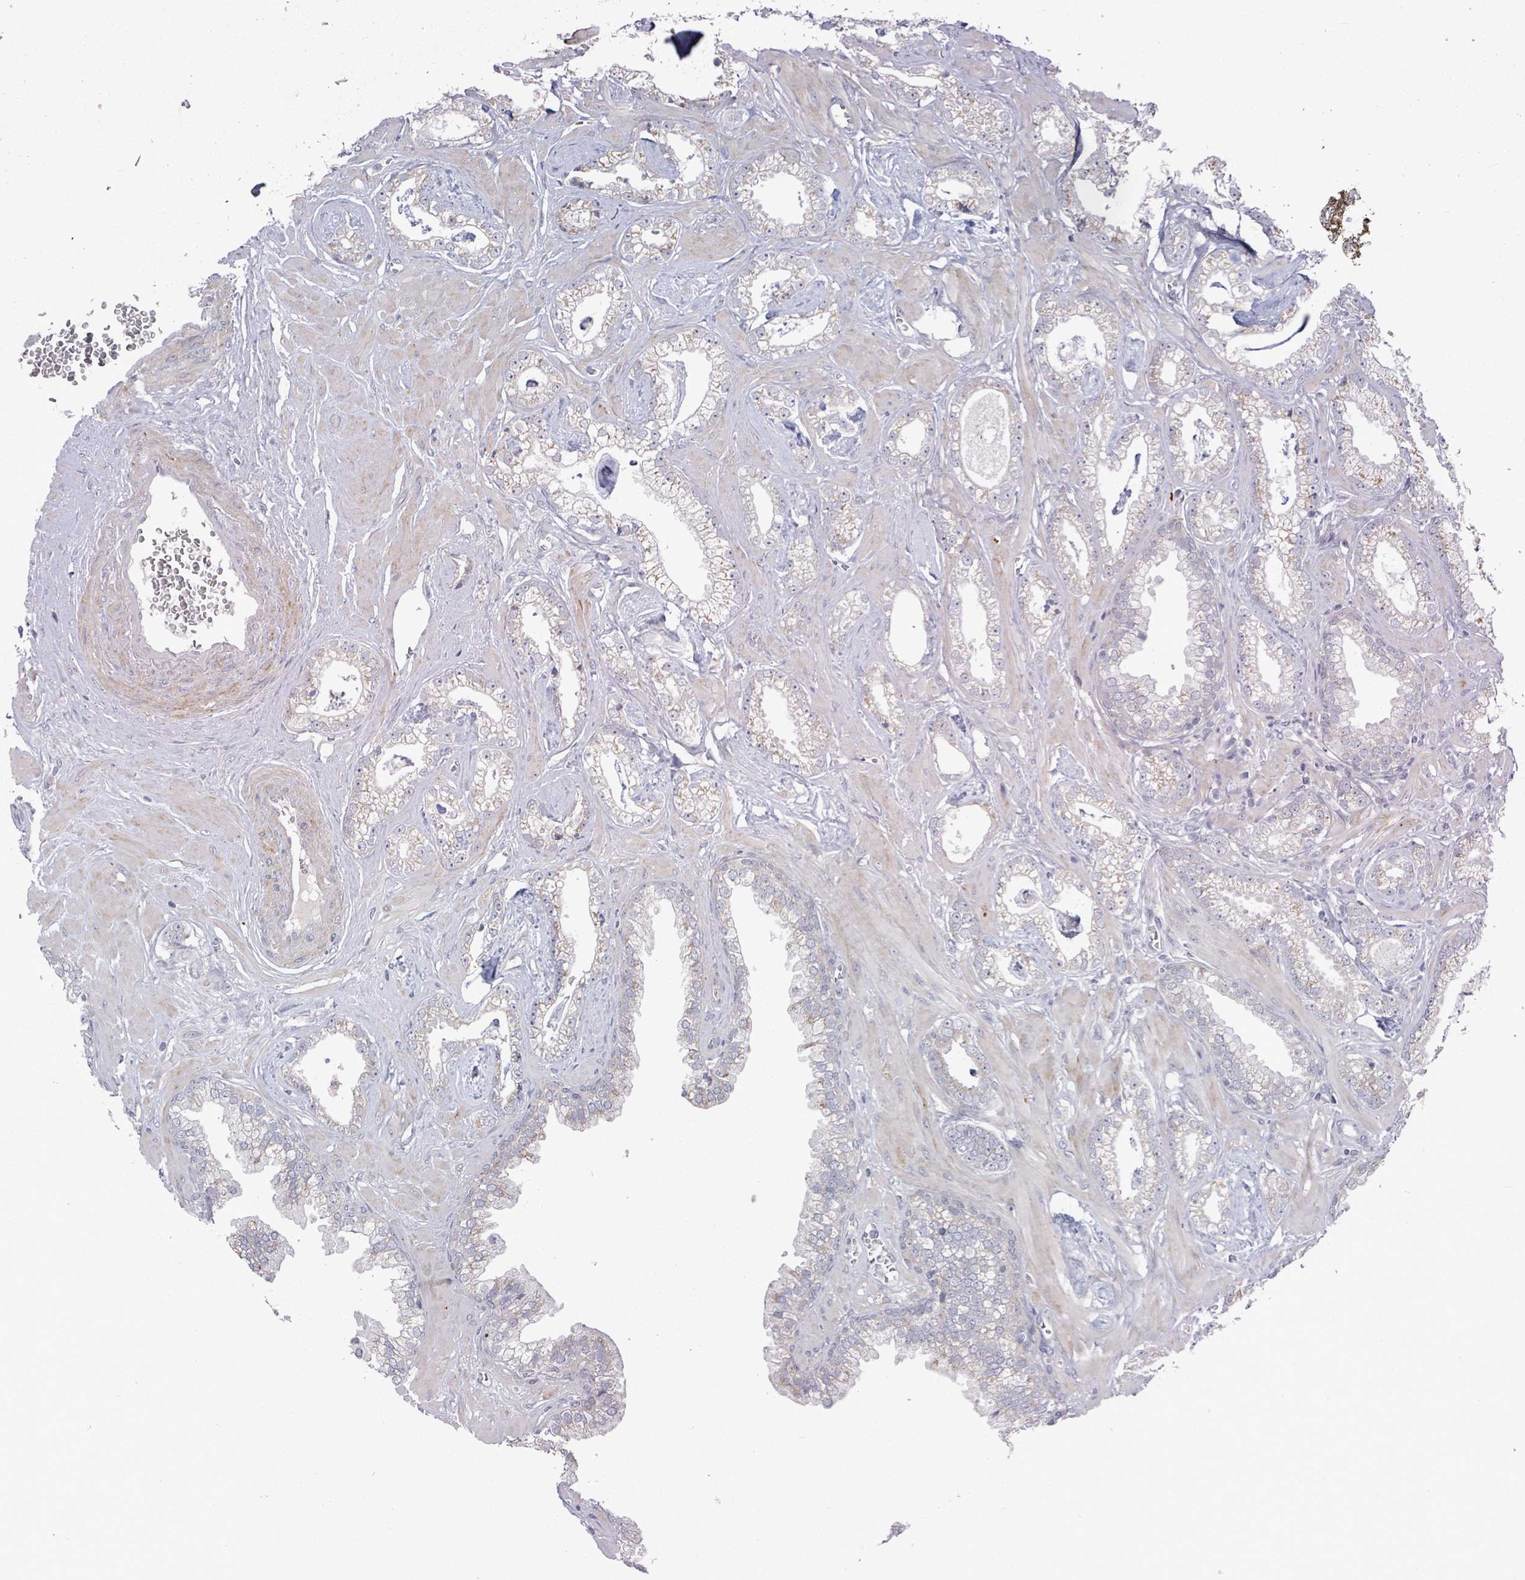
{"staining": {"intensity": "weak", "quantity": "25%-75%", "location": "cytoplasmic/membranous"}, "tissue": "prostate cancer", "cell_type": "Tumor cells", "image_type": "cancer", "snomed": [{"axis": "morphology", "description": "Adenocarcinoma, Low grade"}, {"axis": "topography", "description": "Prostate"}], "caption": "IHC staining of prostate cancer (low-grade adenocarcinoma), which reveals low levels of weak cytoplasmic/membranous positivity in about 25%-75% of tumor cells indicating weak cytoplasmic/membranous protein positivity. The staining was performed using DAB (3,3'-diaminobenzidine) (brown) for protein detection and nuclei were counterstained in hematoxylin (blue).", "gene": "ZFPM1", "patient": {"sex": "male", "age": 60}}